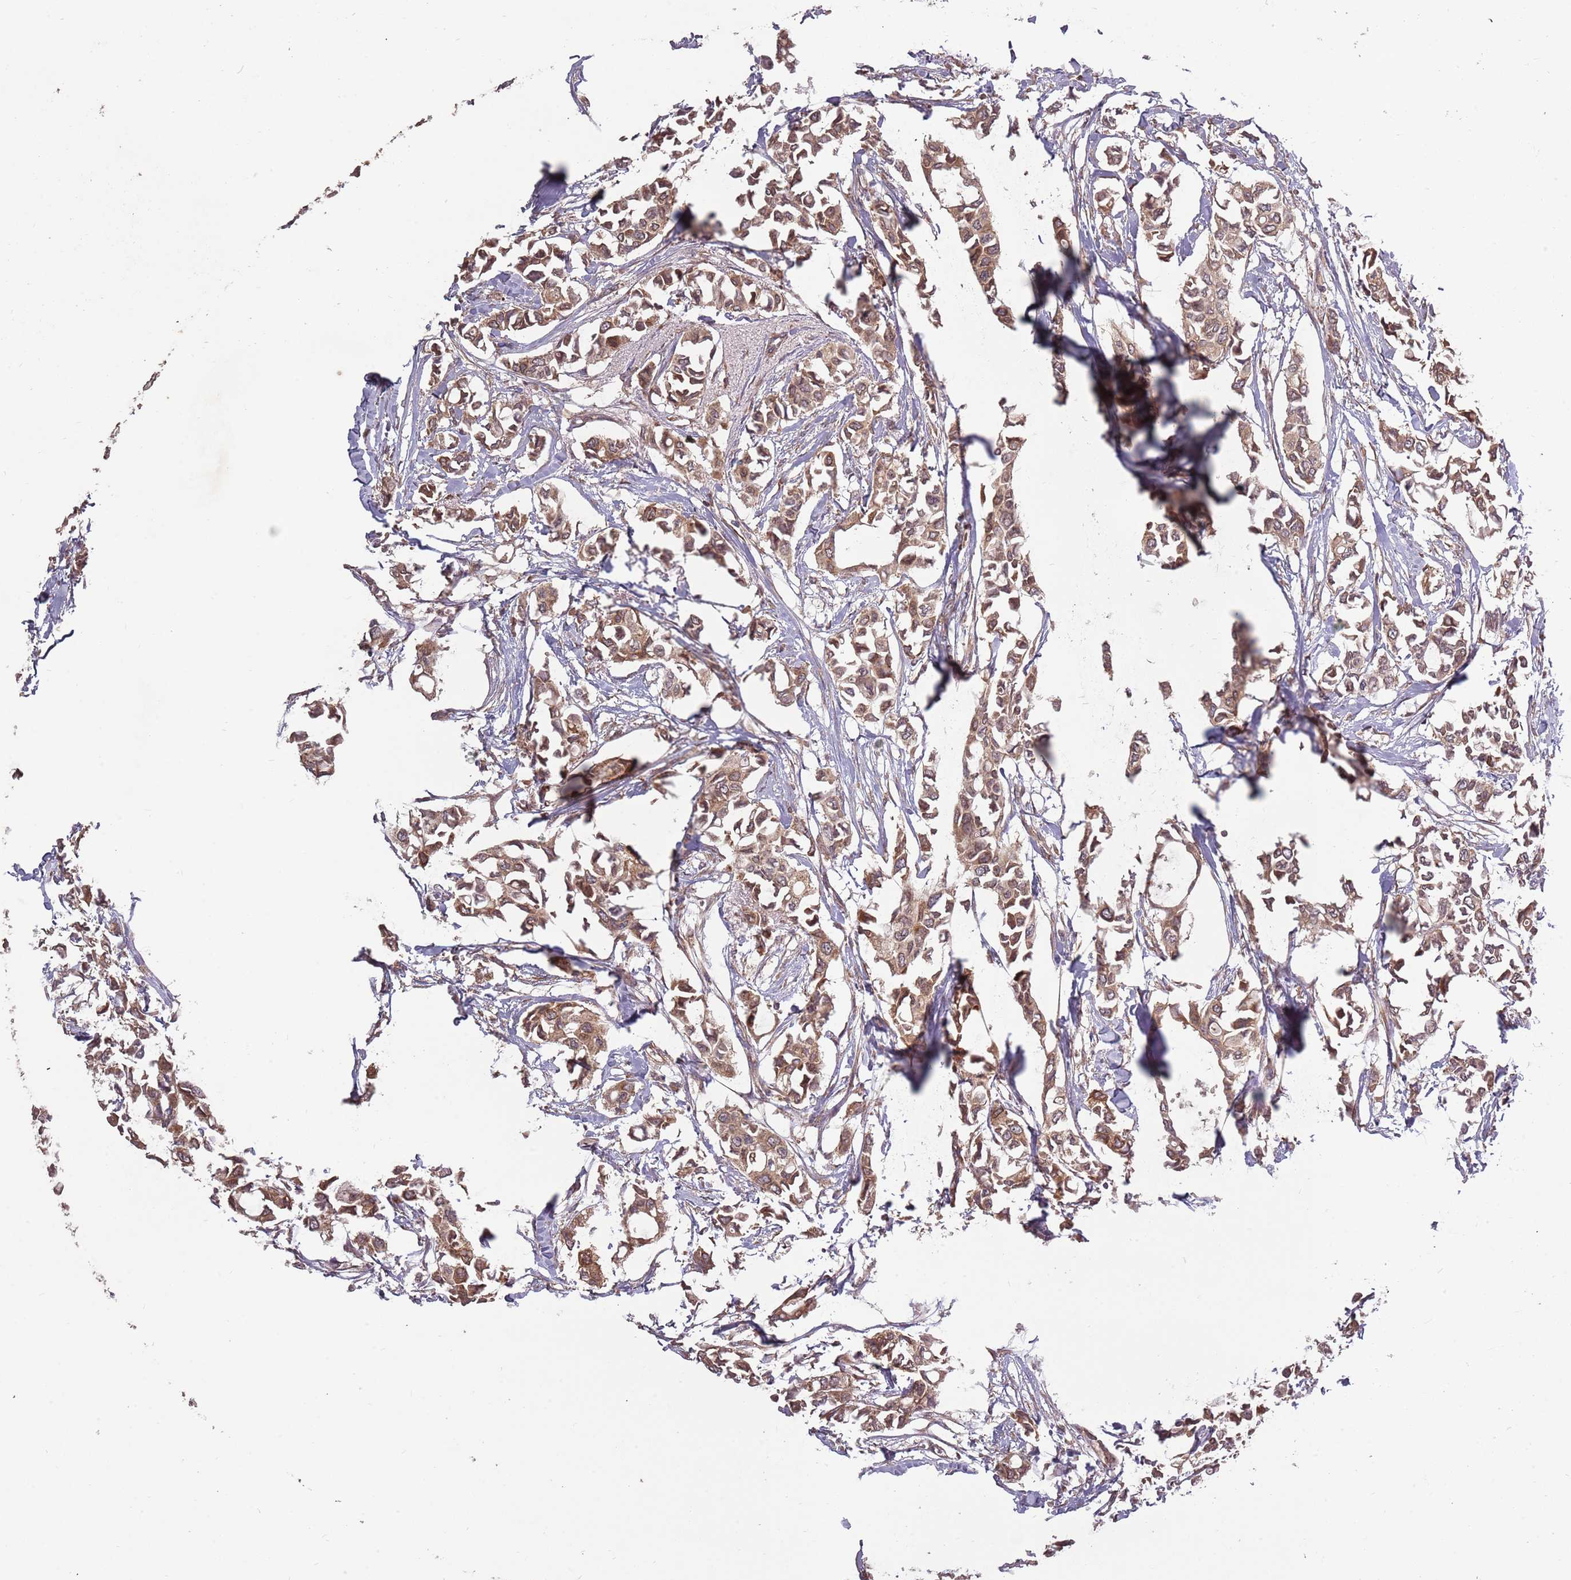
{"staining": {"intensity": "moderate", "quantity": ">75%", "location": "cytoplasmic/membranous"}, "tissue": "breast cancer", "cell_type": "Tumor cells", "image_type": "cancer", "snomed": [{"axis": "morphology", "description": "Duct carcinoma"}, {"axis": "topography", "description": "Breast"}], "caption": "This is an image of IHC staining of breast intraductal carcinoma, which shows moderate positivity in the cytoplasmic/membranous of tumor cells.", "gene": "PLD6", "patient": {"sex": "female", "age": 41}}